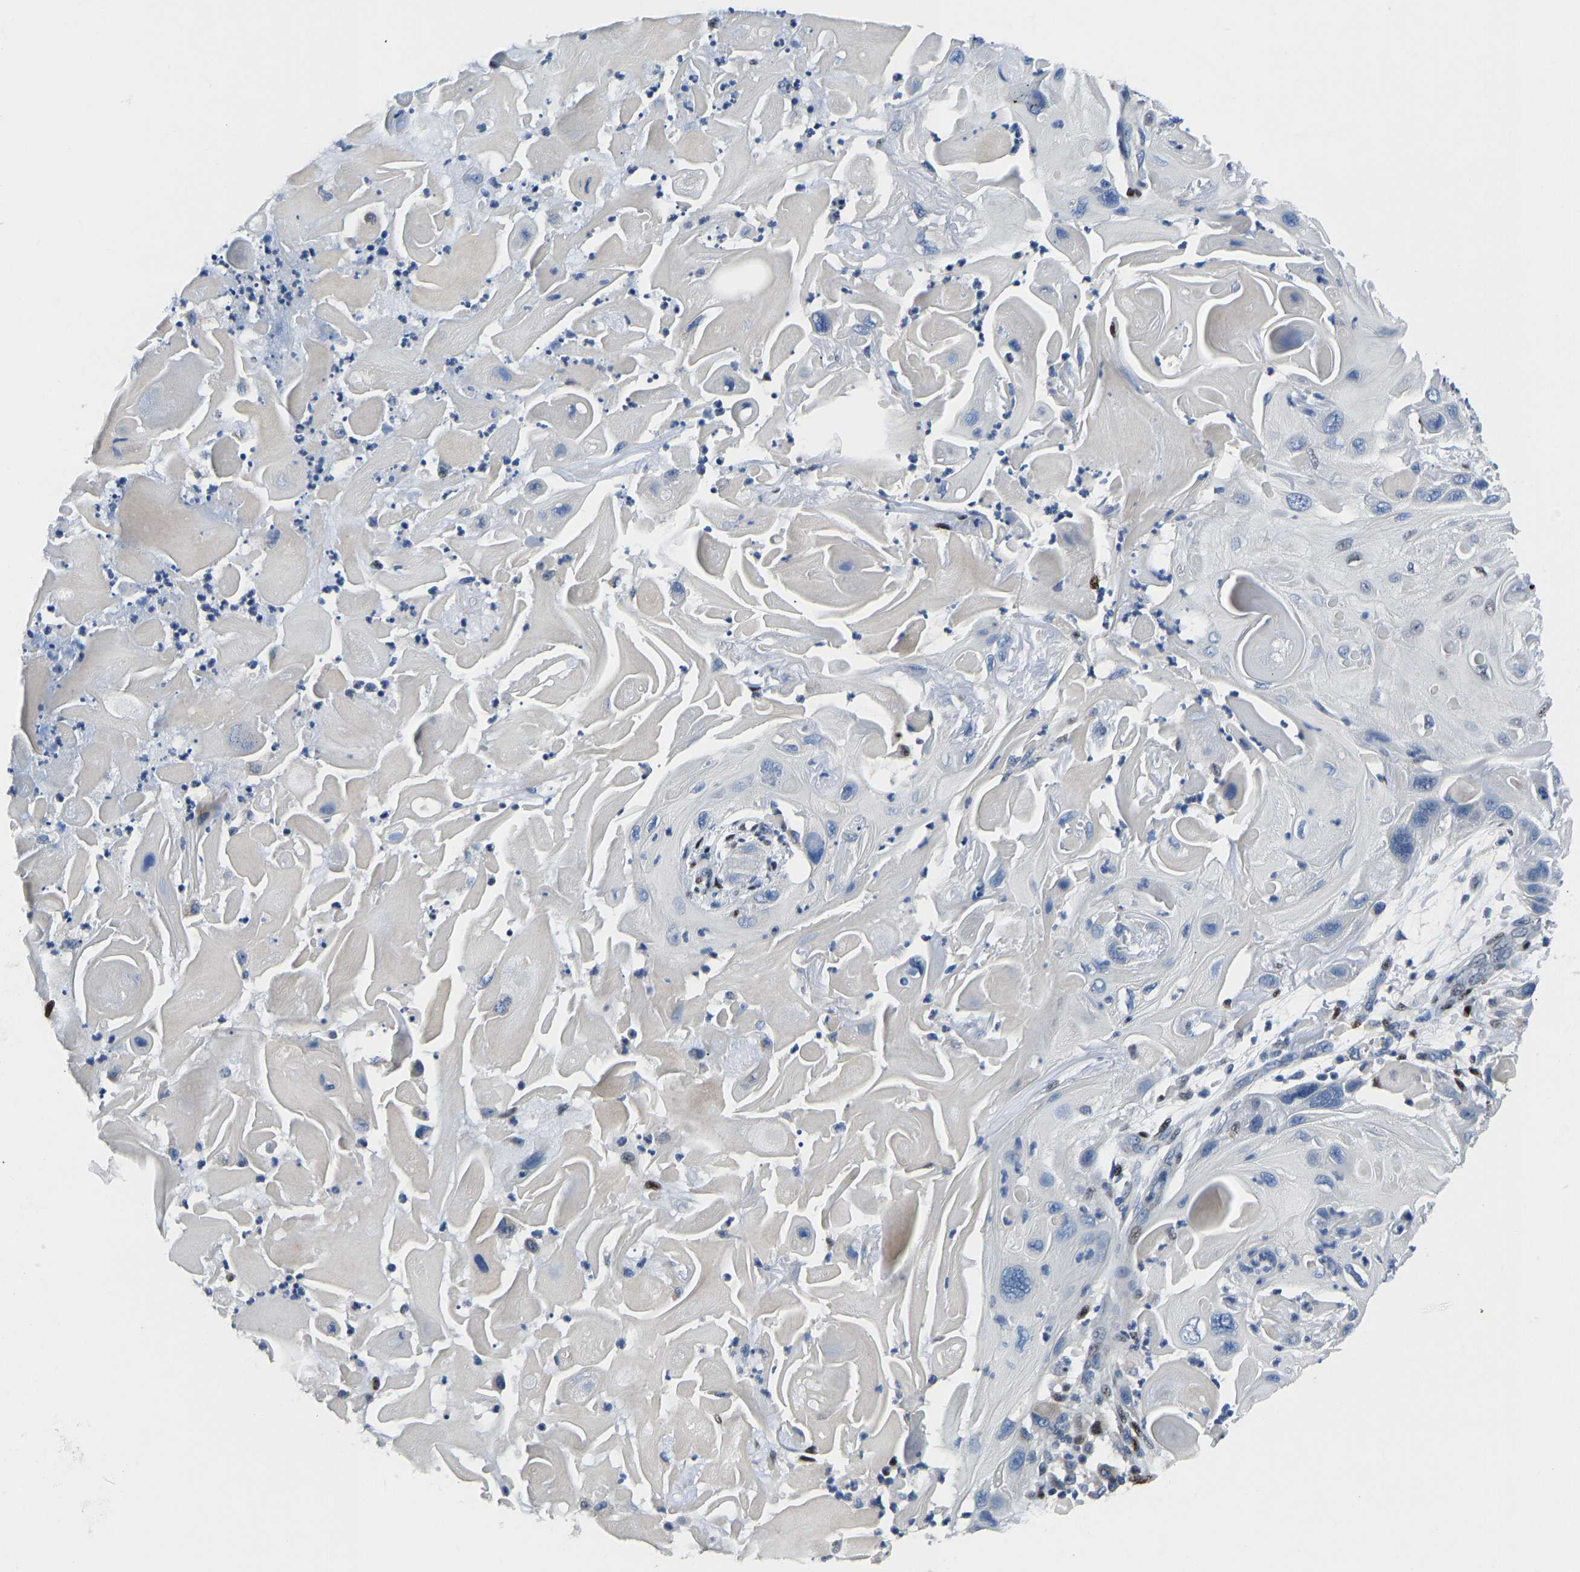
{"staining": {"intensity": "moderate", "quantity": "<25%", "location": "nuclear"}, "tissue": "skin cancer", "cell_type": "Tumor cells", "image_type": "cancer", "snomed": [{"axis": "morphology", "description": "Squamous cell carcinoma, NOS"}, {"axis": "topography", "description": "Skin"}], "caption": "Approximately <25% of tumor cells in human skin cancer display moderate nuclear protein expression as visualized by brown immunohistochemical staining.", "gene": "EGR1", "patient": {"sex": "female", "age": 77}}